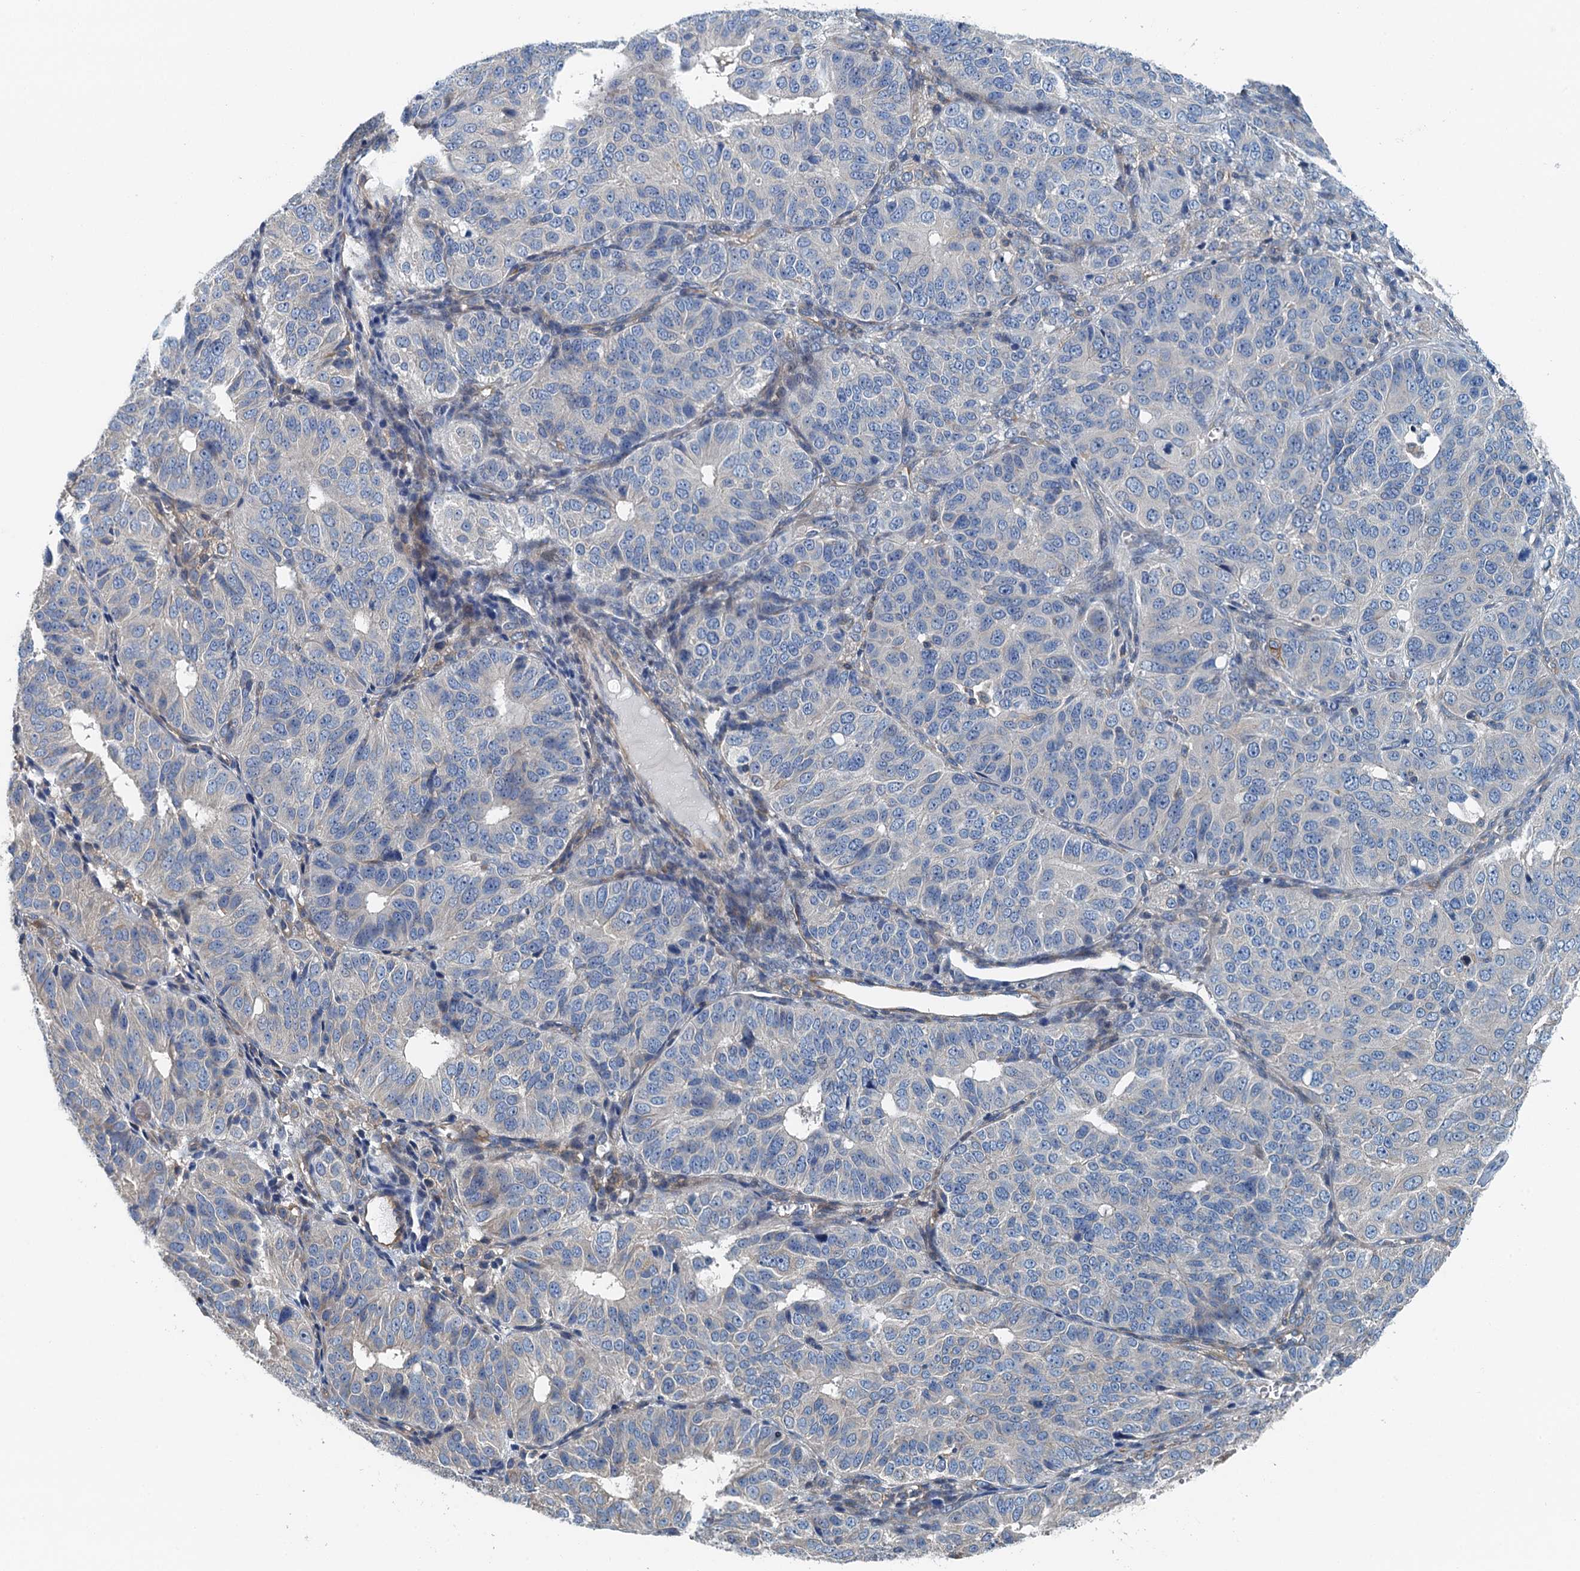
{"staining": {"intensity": "negative", "quantity": "none", "location": "none"}, "tissue": "ovarian cancer", "cell_type": "Tumor cells", "image_type": "cancer", "snomed": [{"axis": "morphology", "description": "Carcinoma, endometroid"}, {"axis": "topography", "description": "Ovary"}], "caption": "This is a image of immunohistochemistry (IHC) staining of ovarian endometroid carcinoma, which shows no staining in tumor cells. (Brightfield microscopy of DAB immunohistochemistry at high magnification).", "gene": "PPP1R14D", "patient": {"sex": "female", "age": 51}}